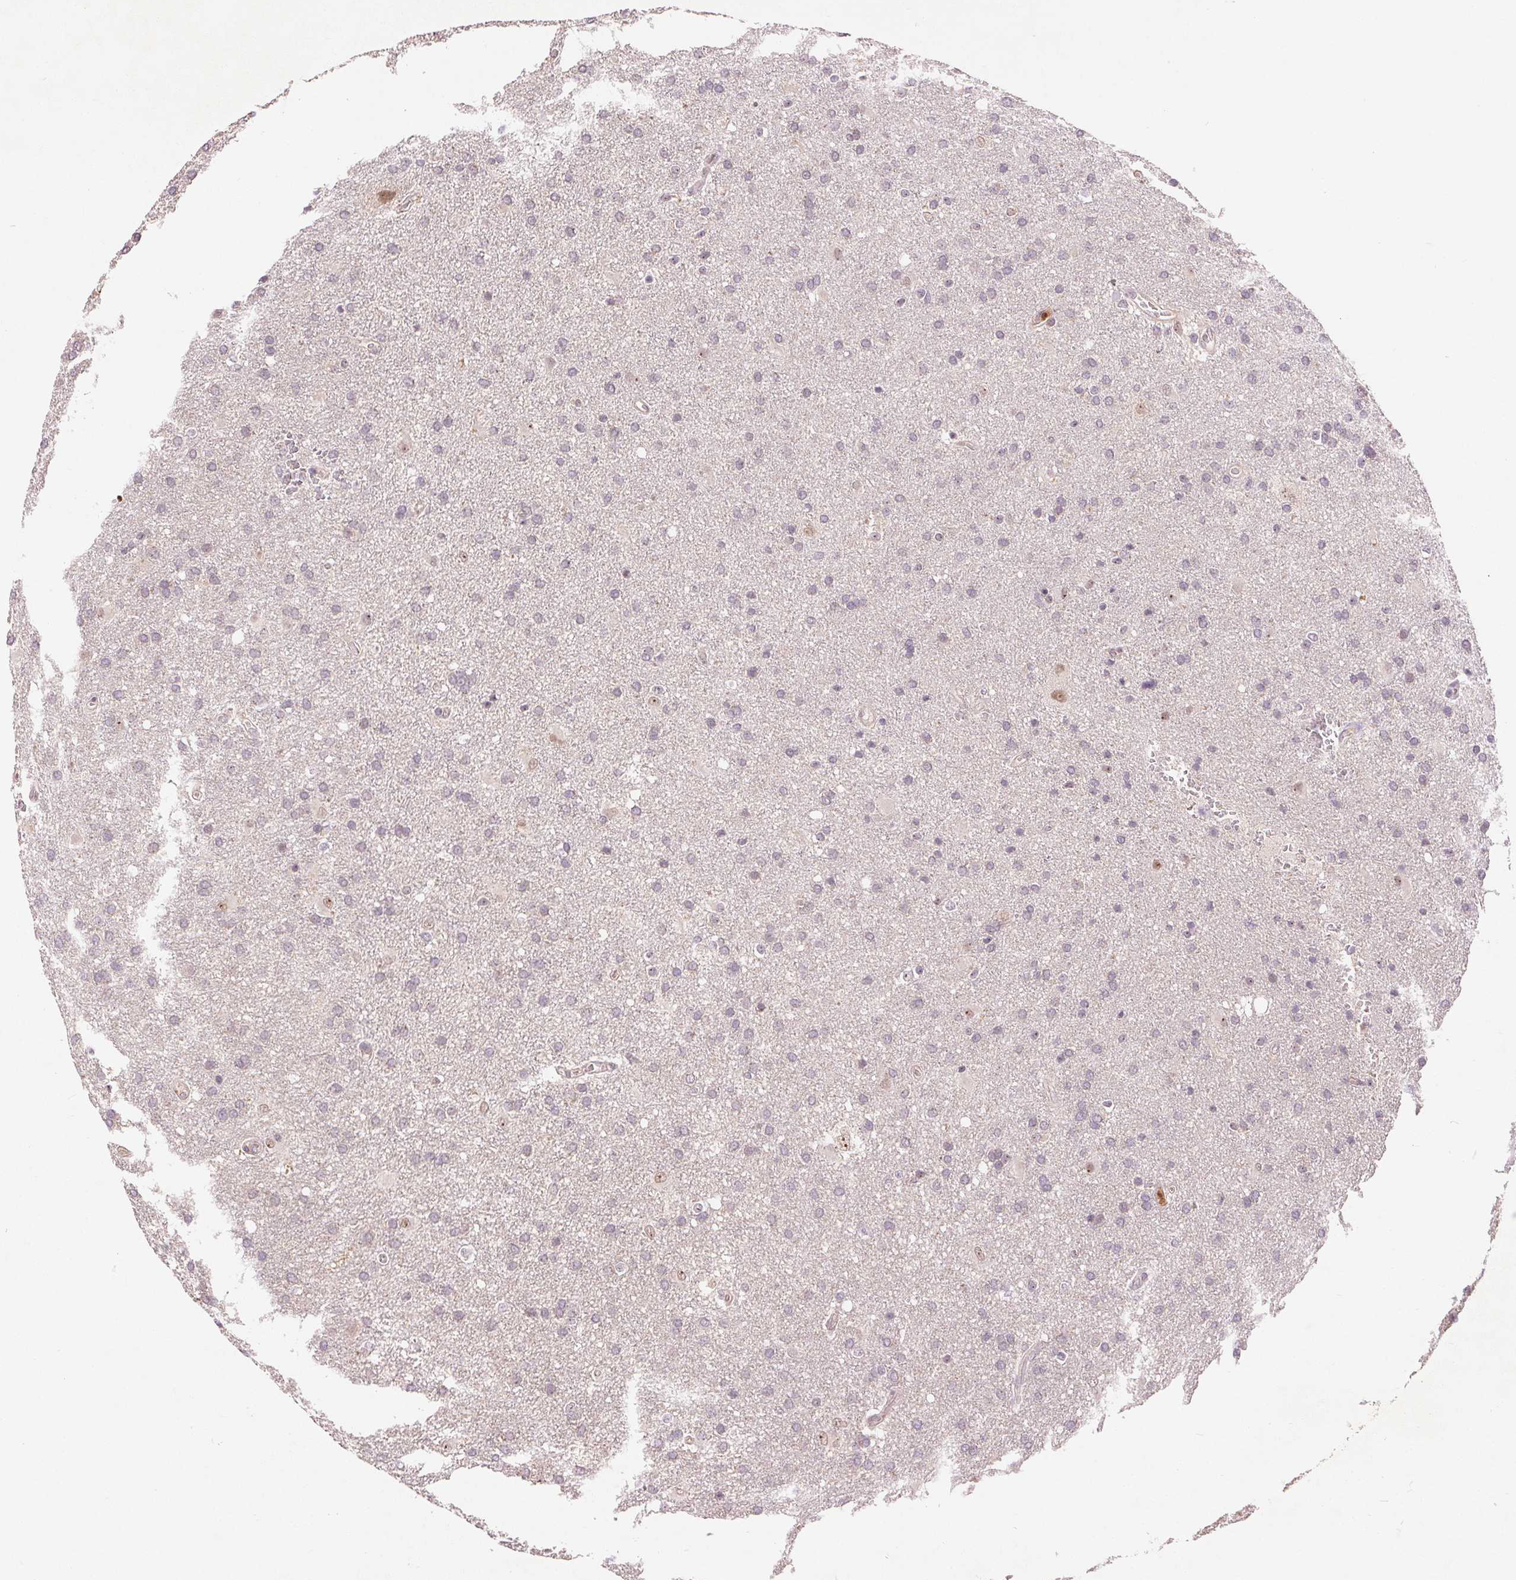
{"staining": {"intensity": "negative", "quantity": "none", "location": "none"}, "tissue": "glioma", "cell_type": "Tumor cells", "image_type": "cancer", "snomed": [{"axis": "morphology", "description": "Glioma, malignant, Low grade"}, {"axis": "topography", "description": "Brain"}], "caption": "A high-resolution micrograph shows immunohistochemistry (IHC) staining of malignant glioma (low-grade), which demonstrates no significant staining in tumor cells.", "gene": "RANBP3L", "patient": {"sex": "male", "age": 66}}